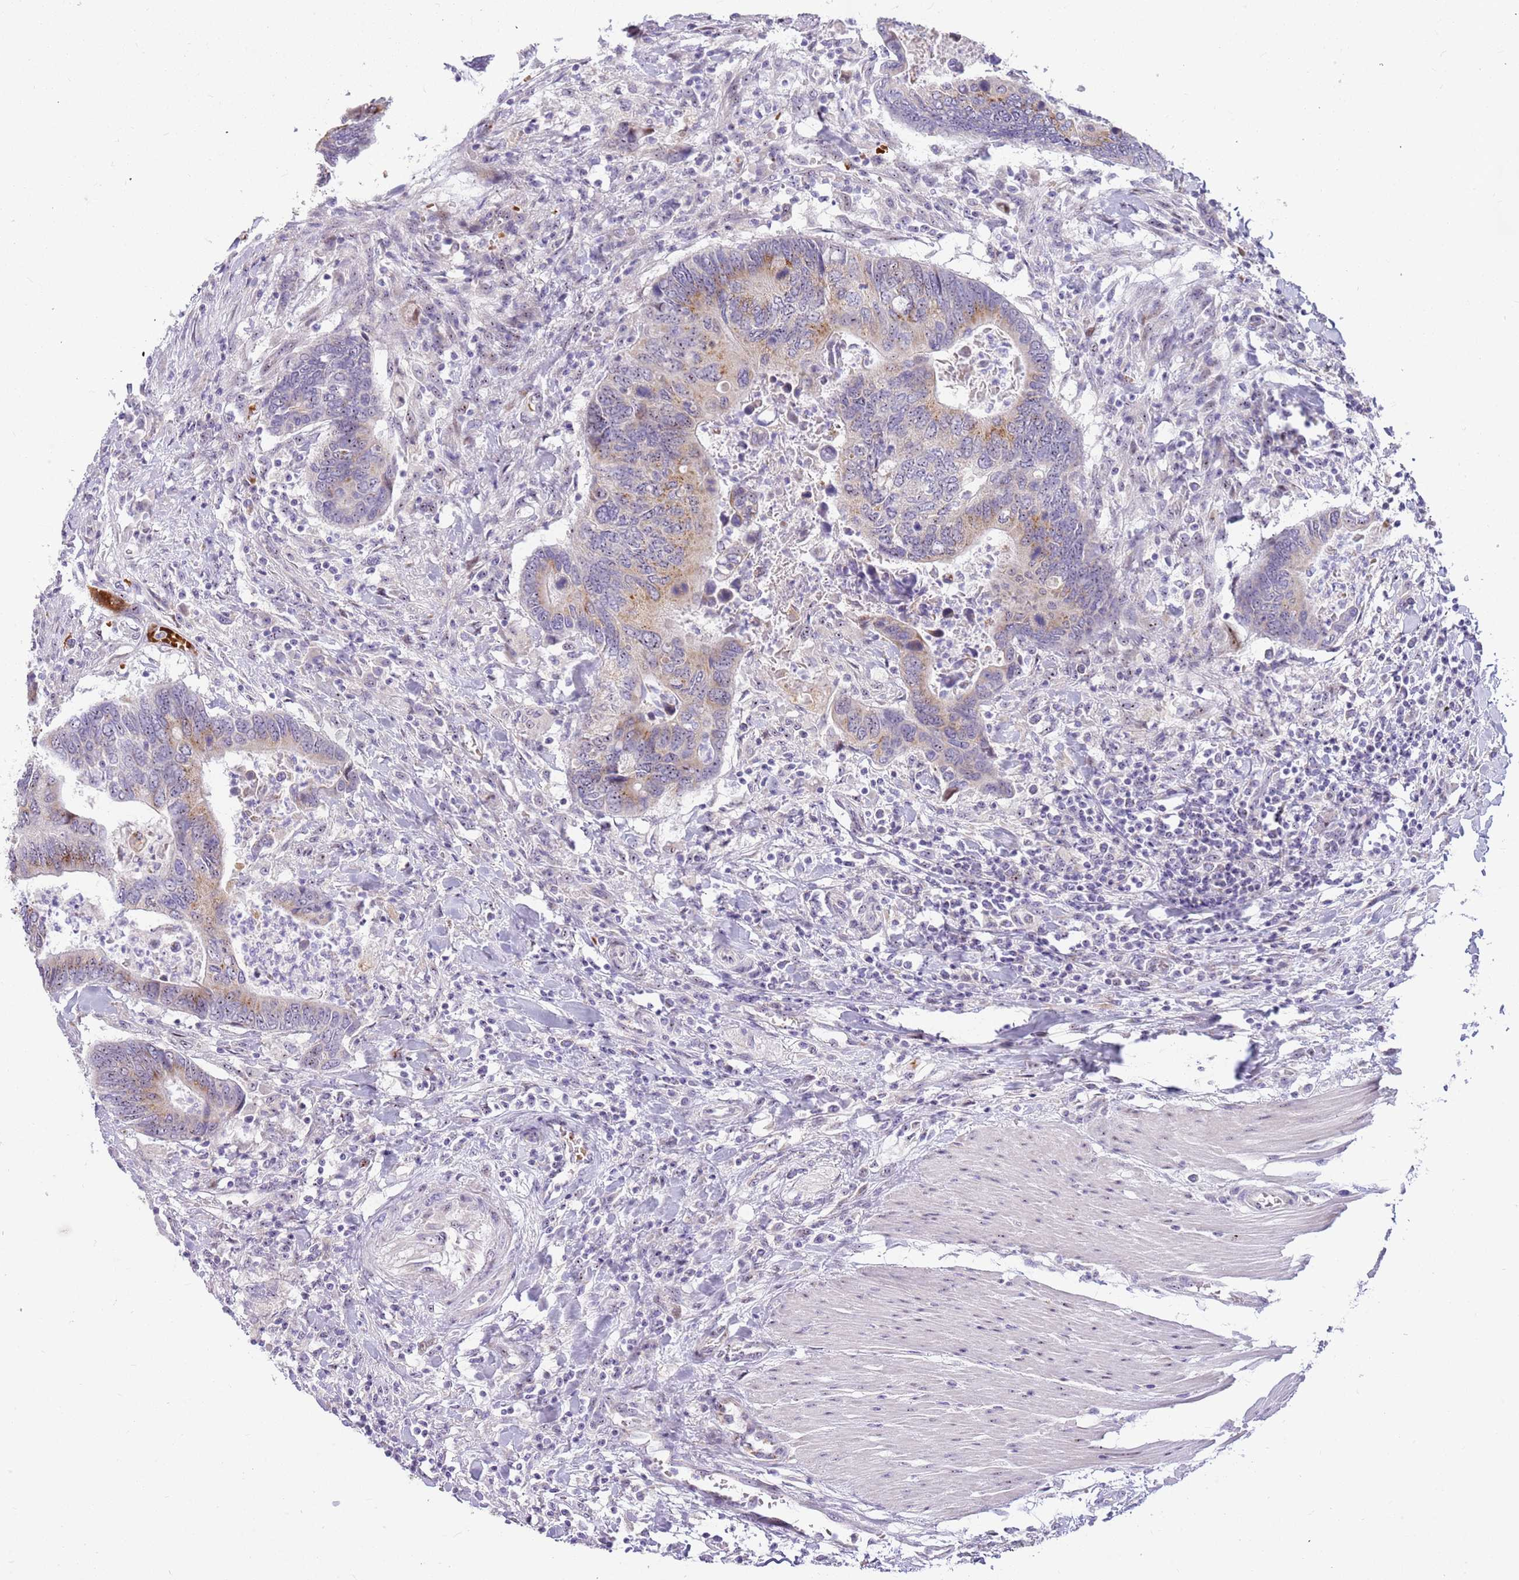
{"staining": {"intensity": "moderate", "quantity": "25%-75%", "location": "cytoplasmic/membranous"}, "tissue": "colorectal cancer", "cell_type": "Tumor cells", "image_type": "cancer", "snomed": [{"axis": "morphology", "description": "Adenocarcinoma, NOS"}, {"axis": "topography", "description": "Colon"}], "caption": "Colorectal cancer stained for a protein reveals moderate cytoplasmic/membranous positivity in tumor cells.", "gene": "DNAJA3", "patient": {"sex": "male", "age": 87}}